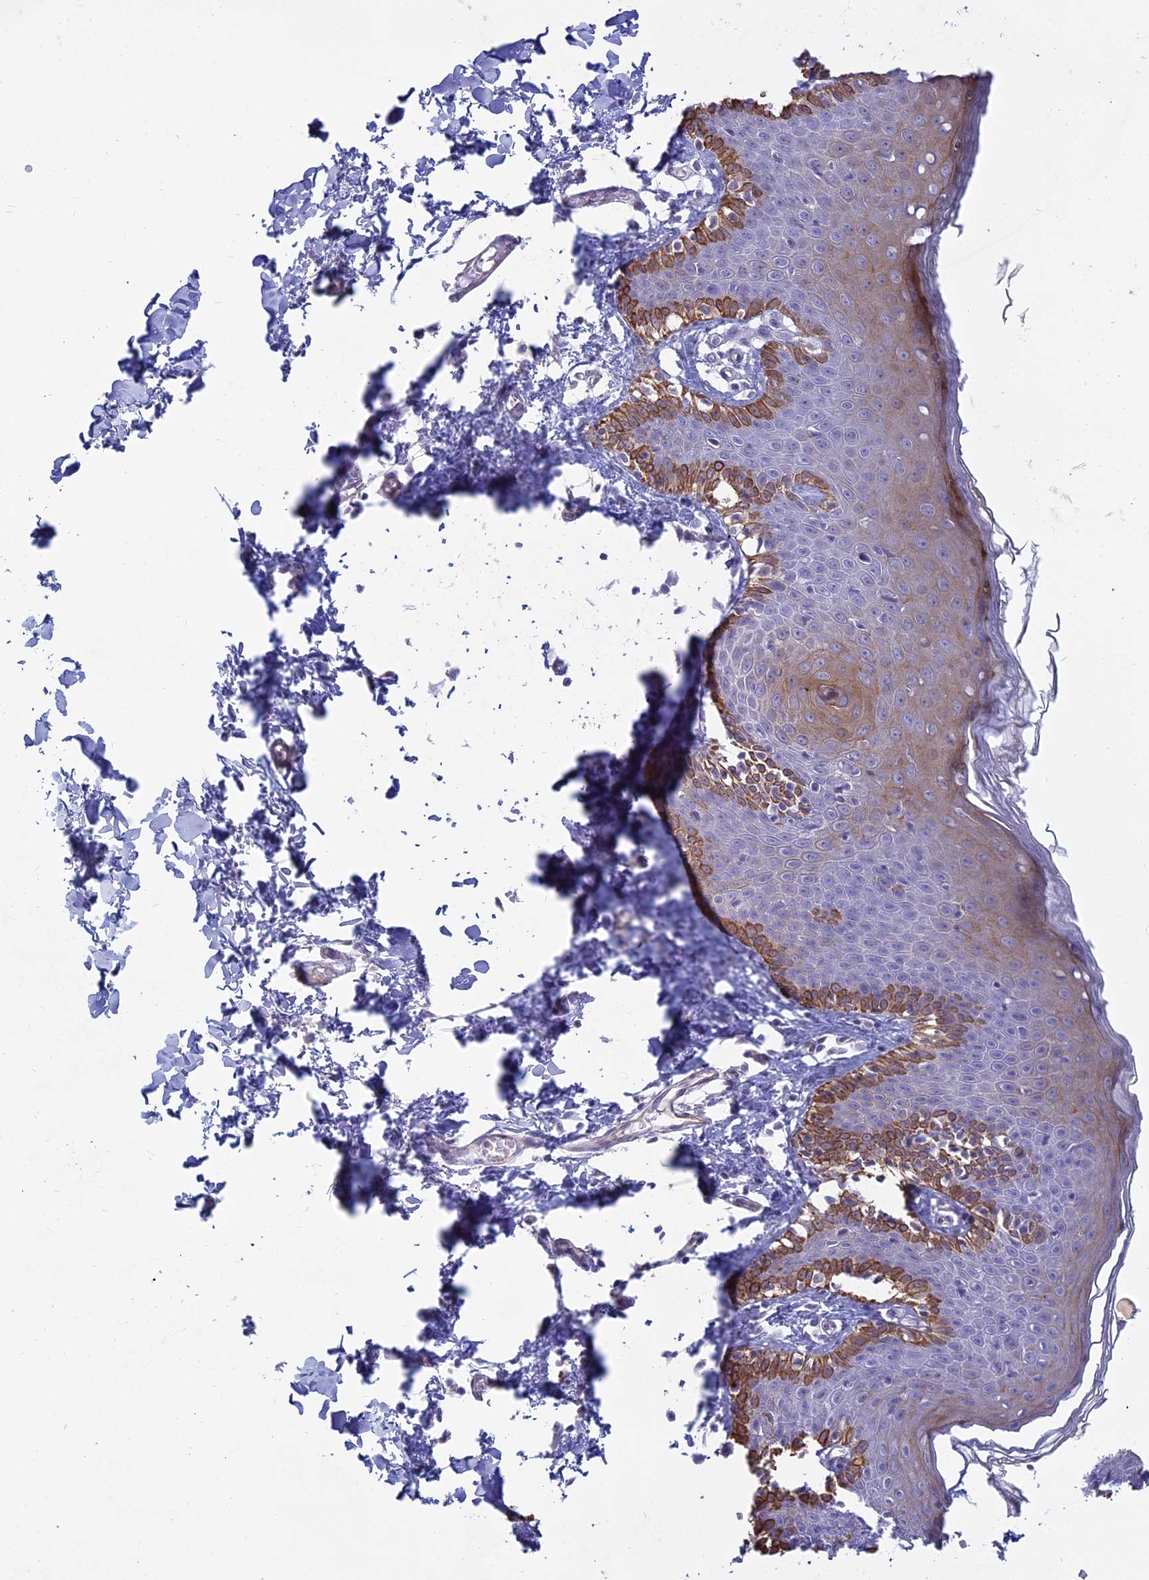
{"staining": {"intensity": "strong", "quantity": "25%-75%", "location": "cytoplasmic/membranous"}, "tissue": "skin", "cell_type": "Epidermal cells", "image_type": "normal", "snomed": [{"axis": "morphology", "description": "Normal tissue, NOS"}, {"axis": "topography", "description": "Vulva"}], "caption": "Unremarkable skin exhibits strong cytoplasmic/membranous staining in approximately 25%-75% of epidermal cells.", "gene": "MYO5B", "patient": {"sex": "female", "age": 66}}